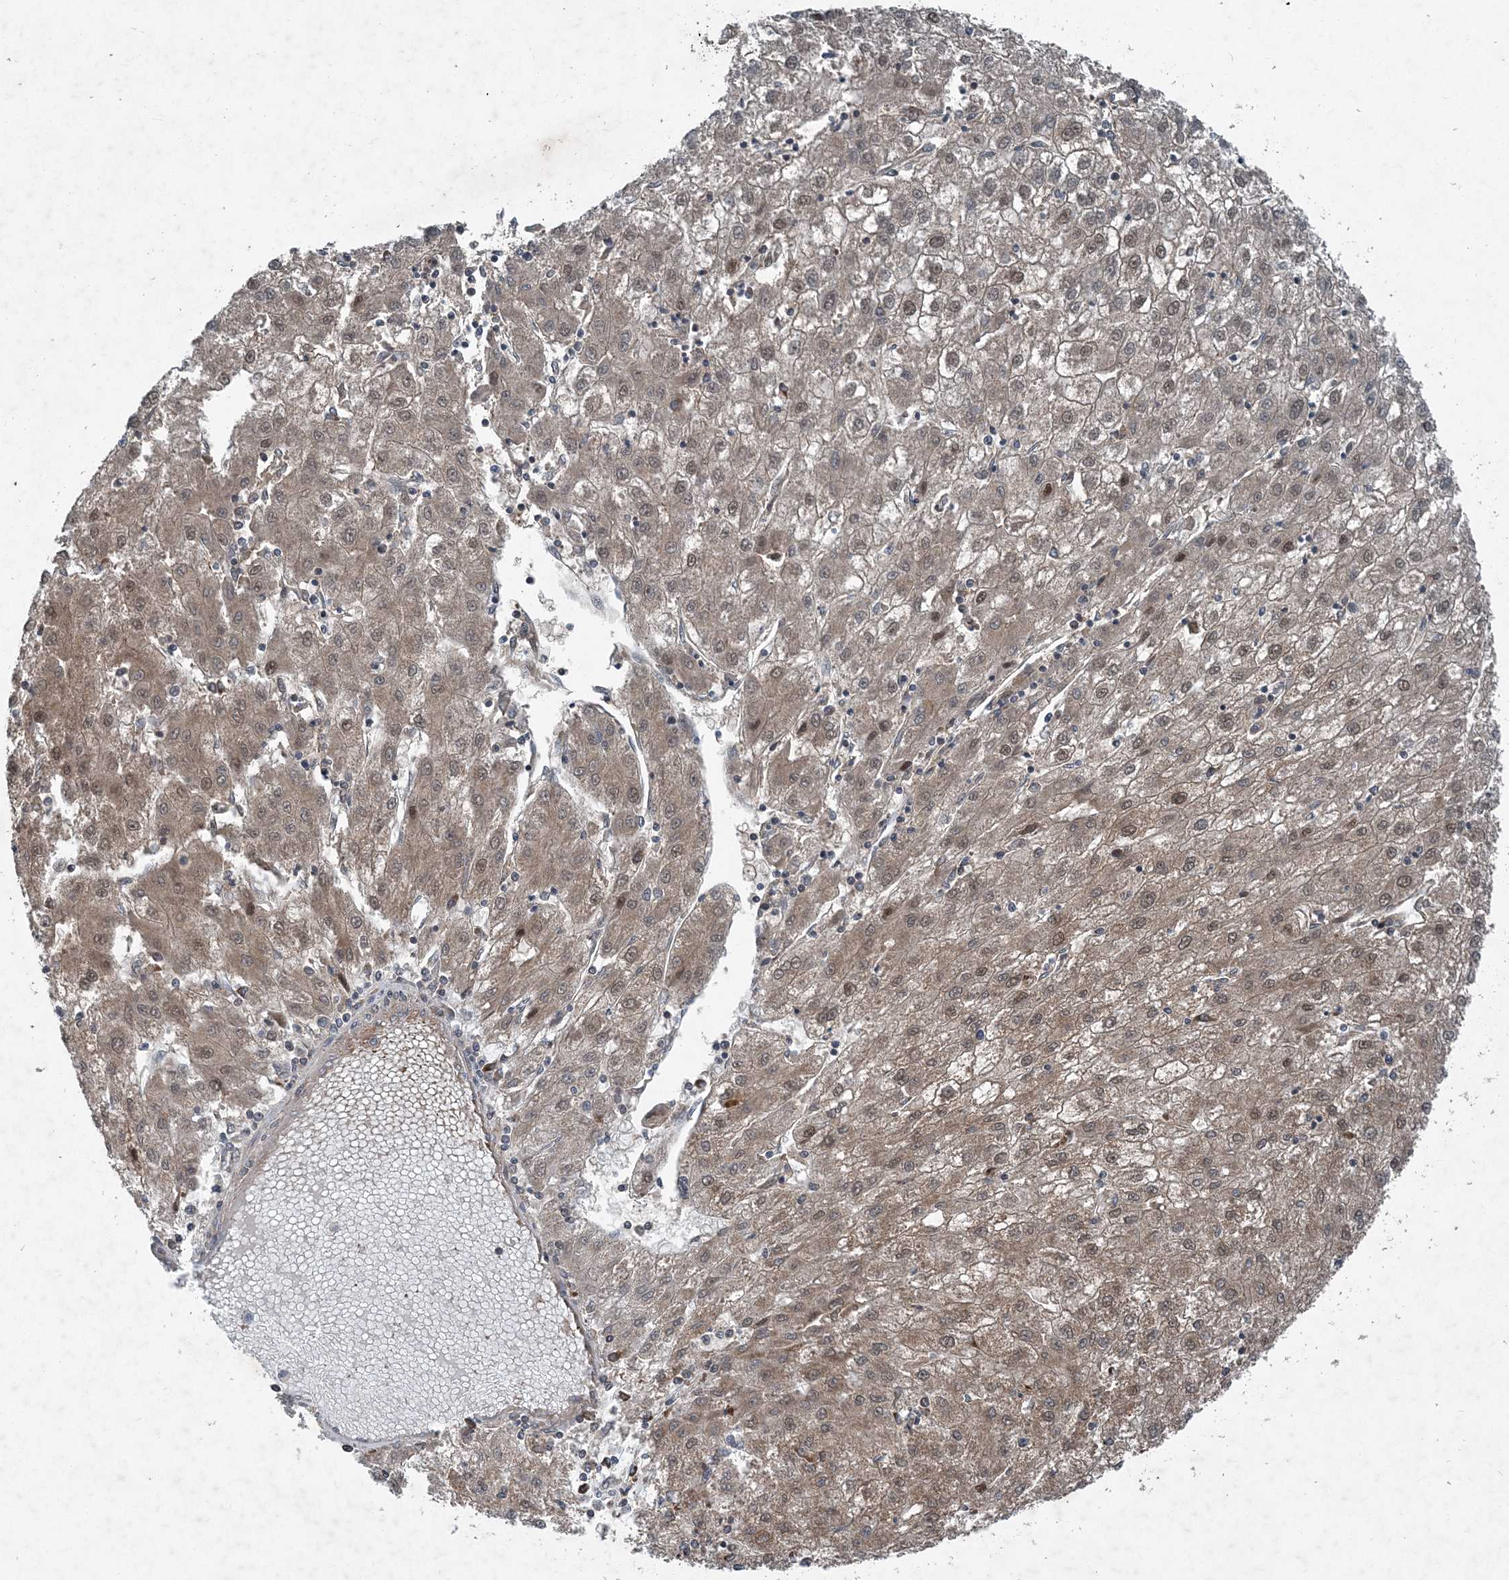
{"staining": {"intensity": "weak", "quantity": ">75%", "location": "cytoplasmic/membranous,nuclear"}, "tissue": "liver cancer", "cell_type": "Tumor cells", "image_type": "cancer", "snomed": [{"axis": "morphology", "description": "Carcinoma, Hepatocellular, NOS"}, {"axis": "topography", "description": "Liver"}], "caption": "The histopathology image displays immunohistochemical staining of liver cancer. There is weak cytoplasmic/membranous and nuclear positivity is present in about >75% of tumor cells. Nuclei are stained in blue.", "gene": "NDUFA2", "patient": {"sex": "male", "age": 72}}